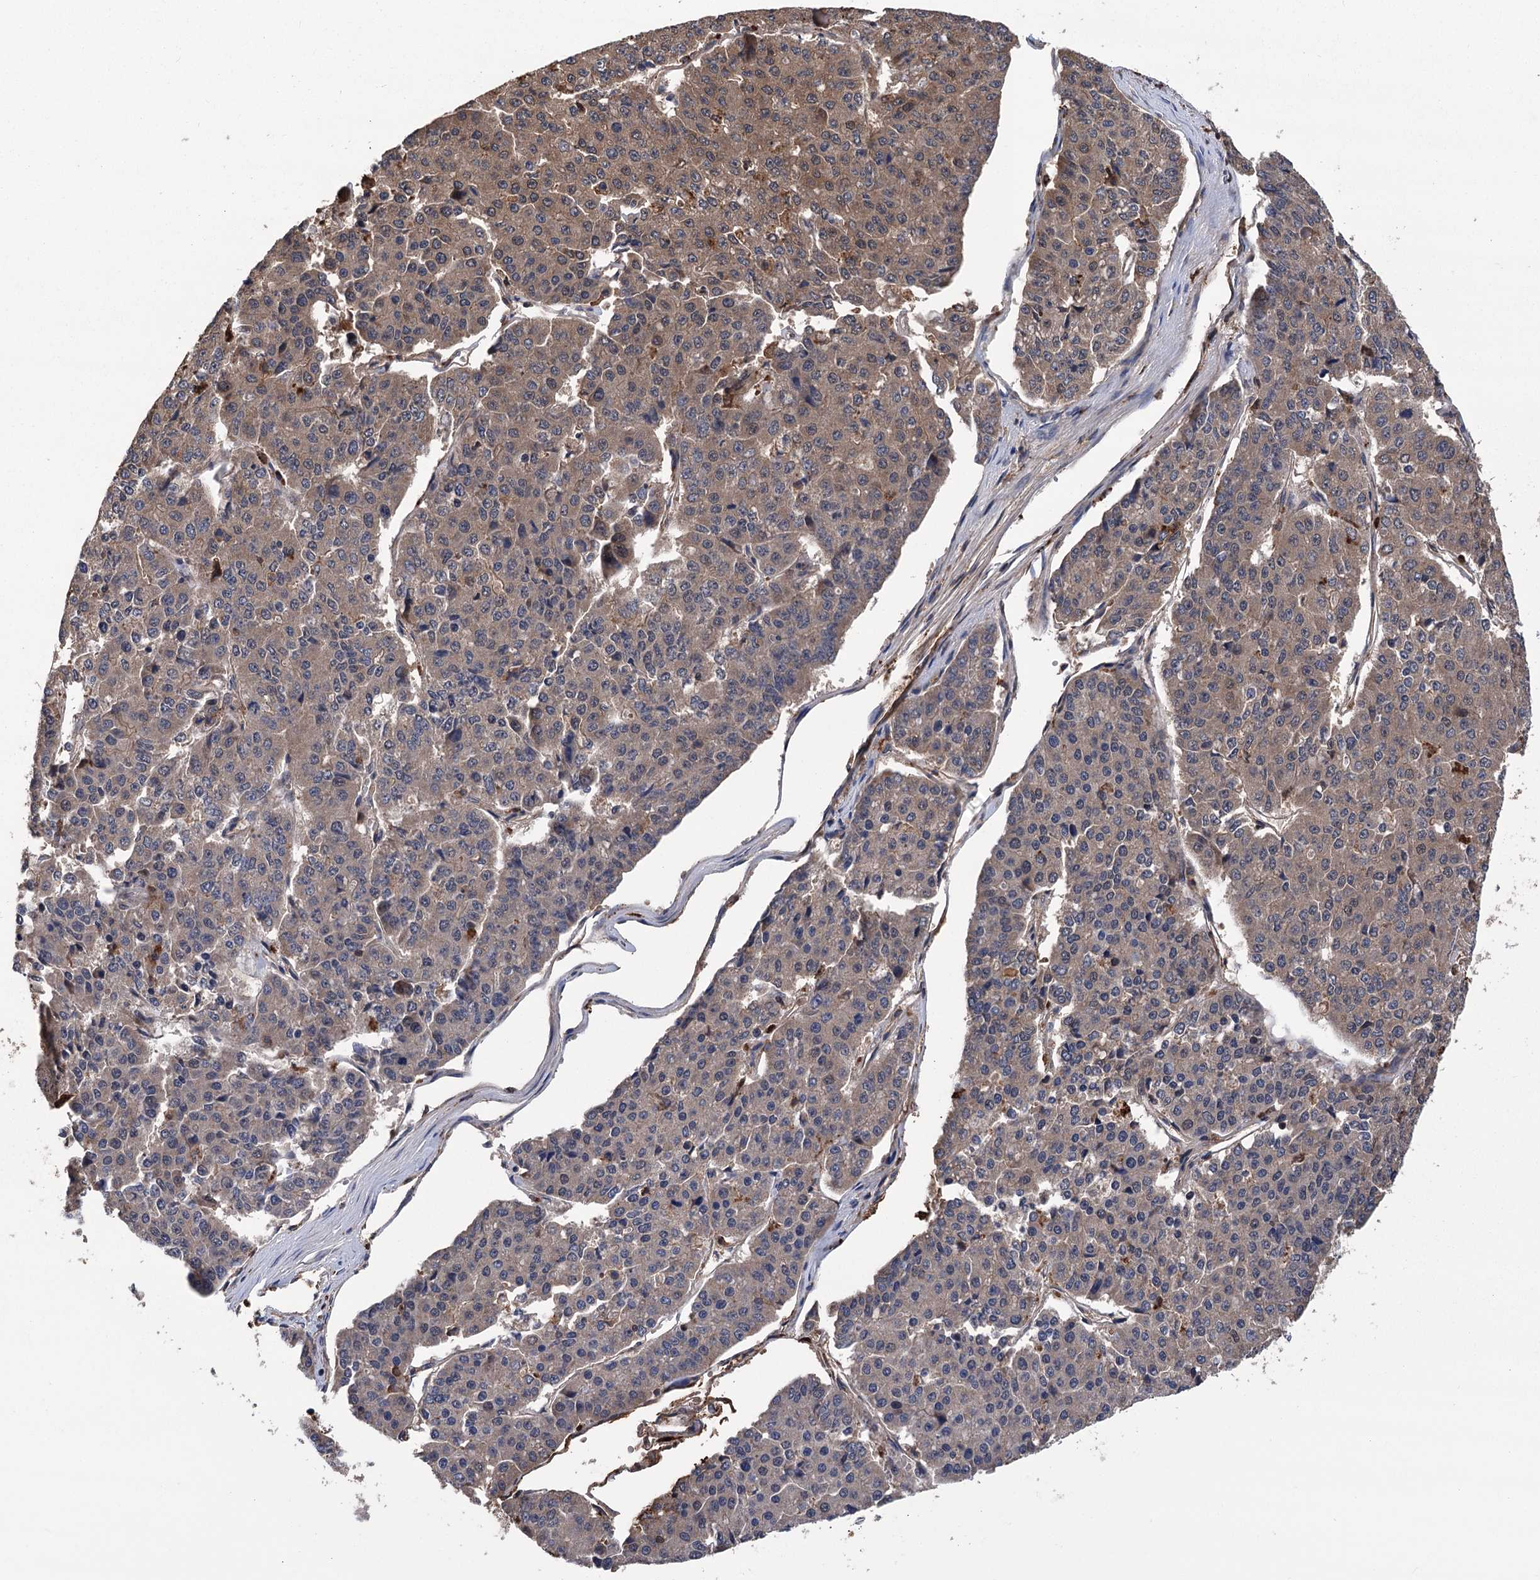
{"staining": {"intensity": "moderate", "quantity": ">75%", "location": "cytoplasmic/membranous"}, "tissue": "pancreatic cancer", "cell_type": "Tumor cells", "image_type": "cancer", "snomed": [{"axis": "morphology", "description": "Adenocarcinoma, NOS"}, {"axis": "topography", "description": "Pancreas"}], "caption": "A brown stain labels moderate cytoplasmic/membranous positivity of a protein in pancreatic cancer tumor cells.", "gene": "DPP3", "patient": {"sex": "male", "age": 50}}